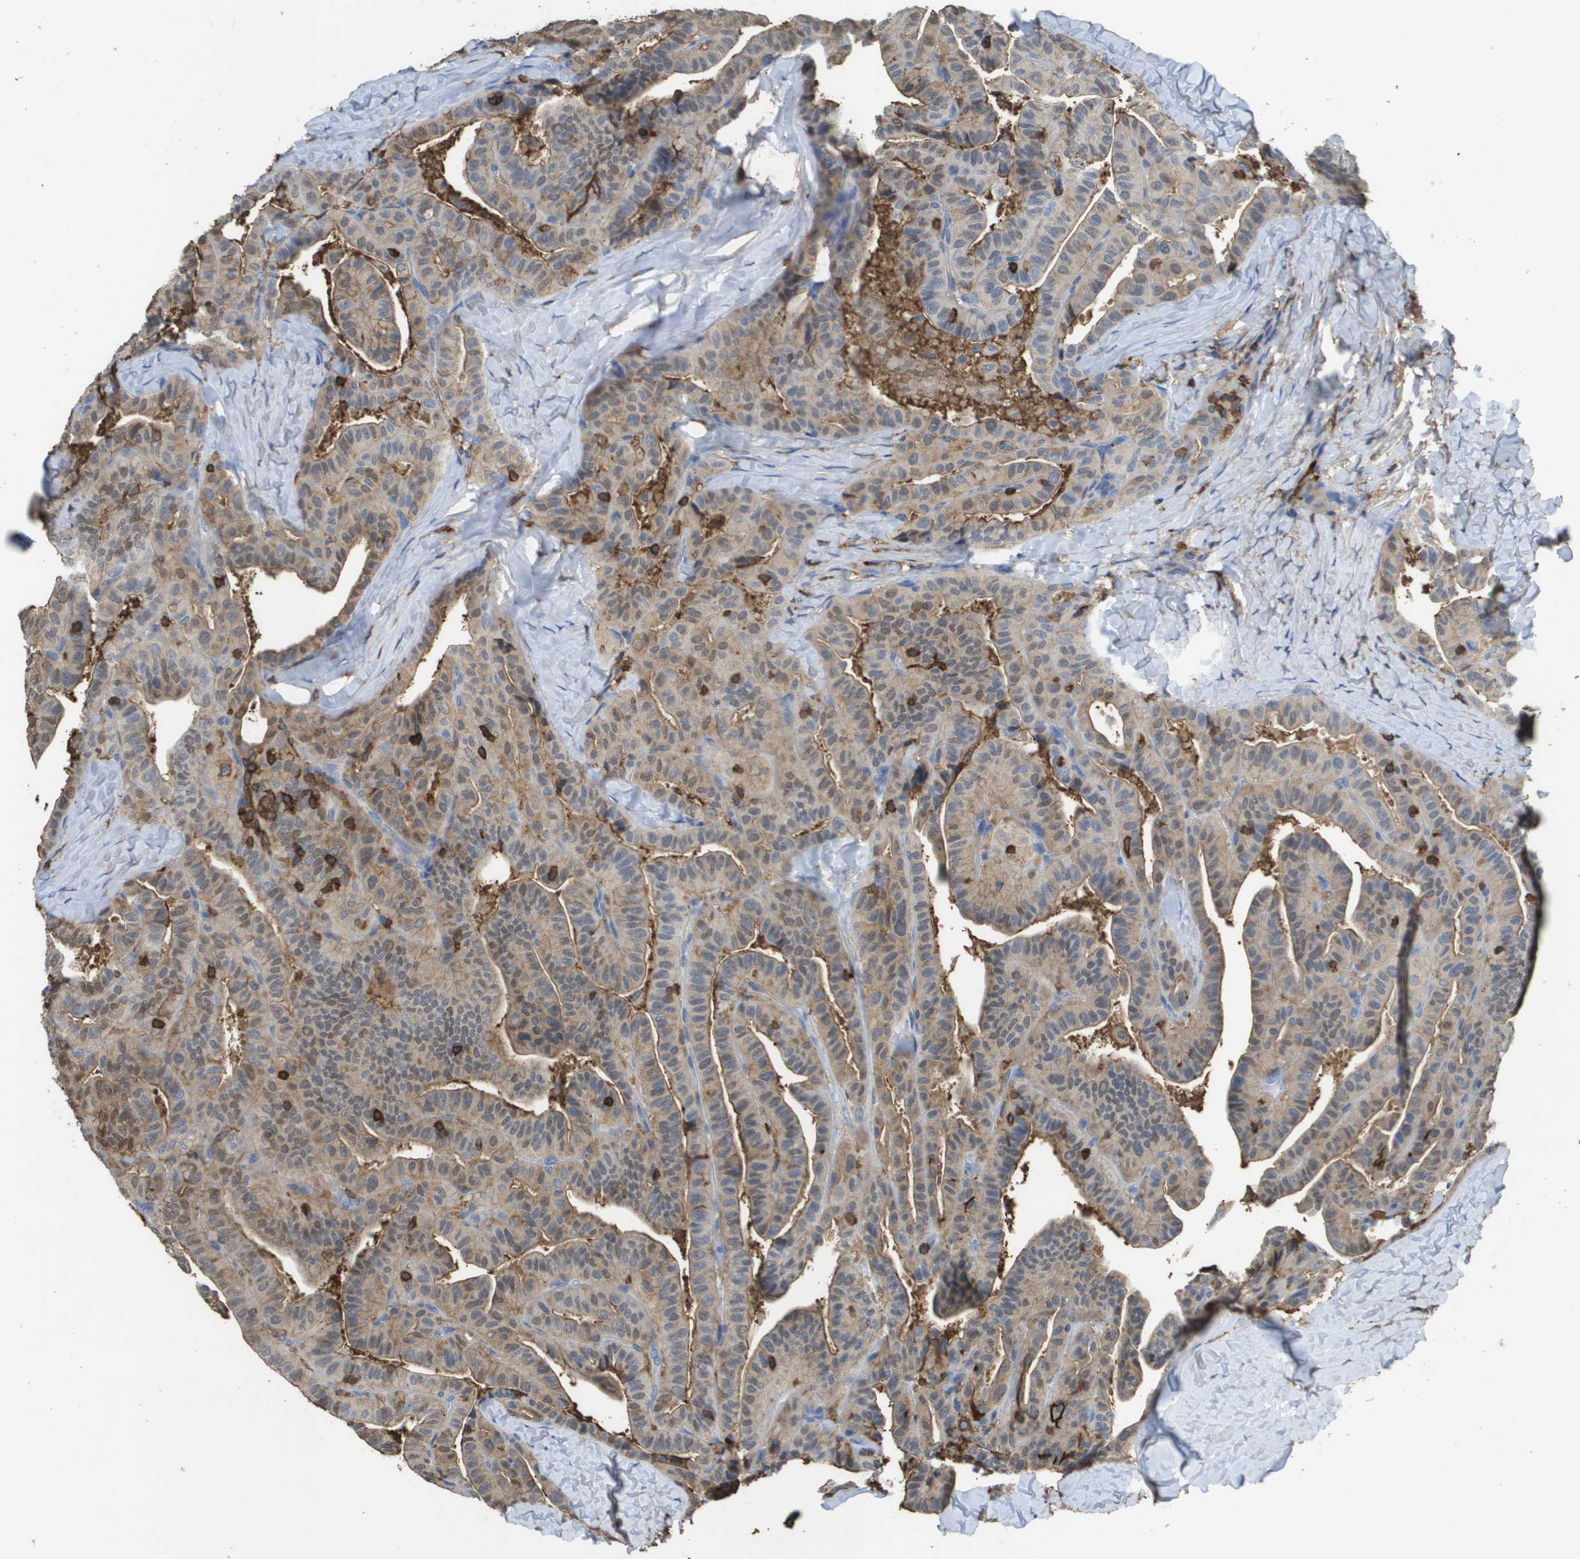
{"staining": {"intensity": "weak", "quantity": ">75%", "location": "cytoplasmic/membranous"}, "tissue": "thyroid cancer", "cell_type": "Tumor cells", "image_type": "cancer", "snomed": [{"axis": "morphology", "description": "Papillary adenocarcinoma, NOS"}, {"axis": "topography", "description": "Thyroid gland"}], "caption": "Thyroid cancer stained with DAB (3,3'-diaminobenzidine) immunohistochemistry reveals low levels of weak cytoplasmic/membranous staining in about >75% of tumor cells.", "gene": "PASK", "patient": {"sex": "male", "age": 77}}